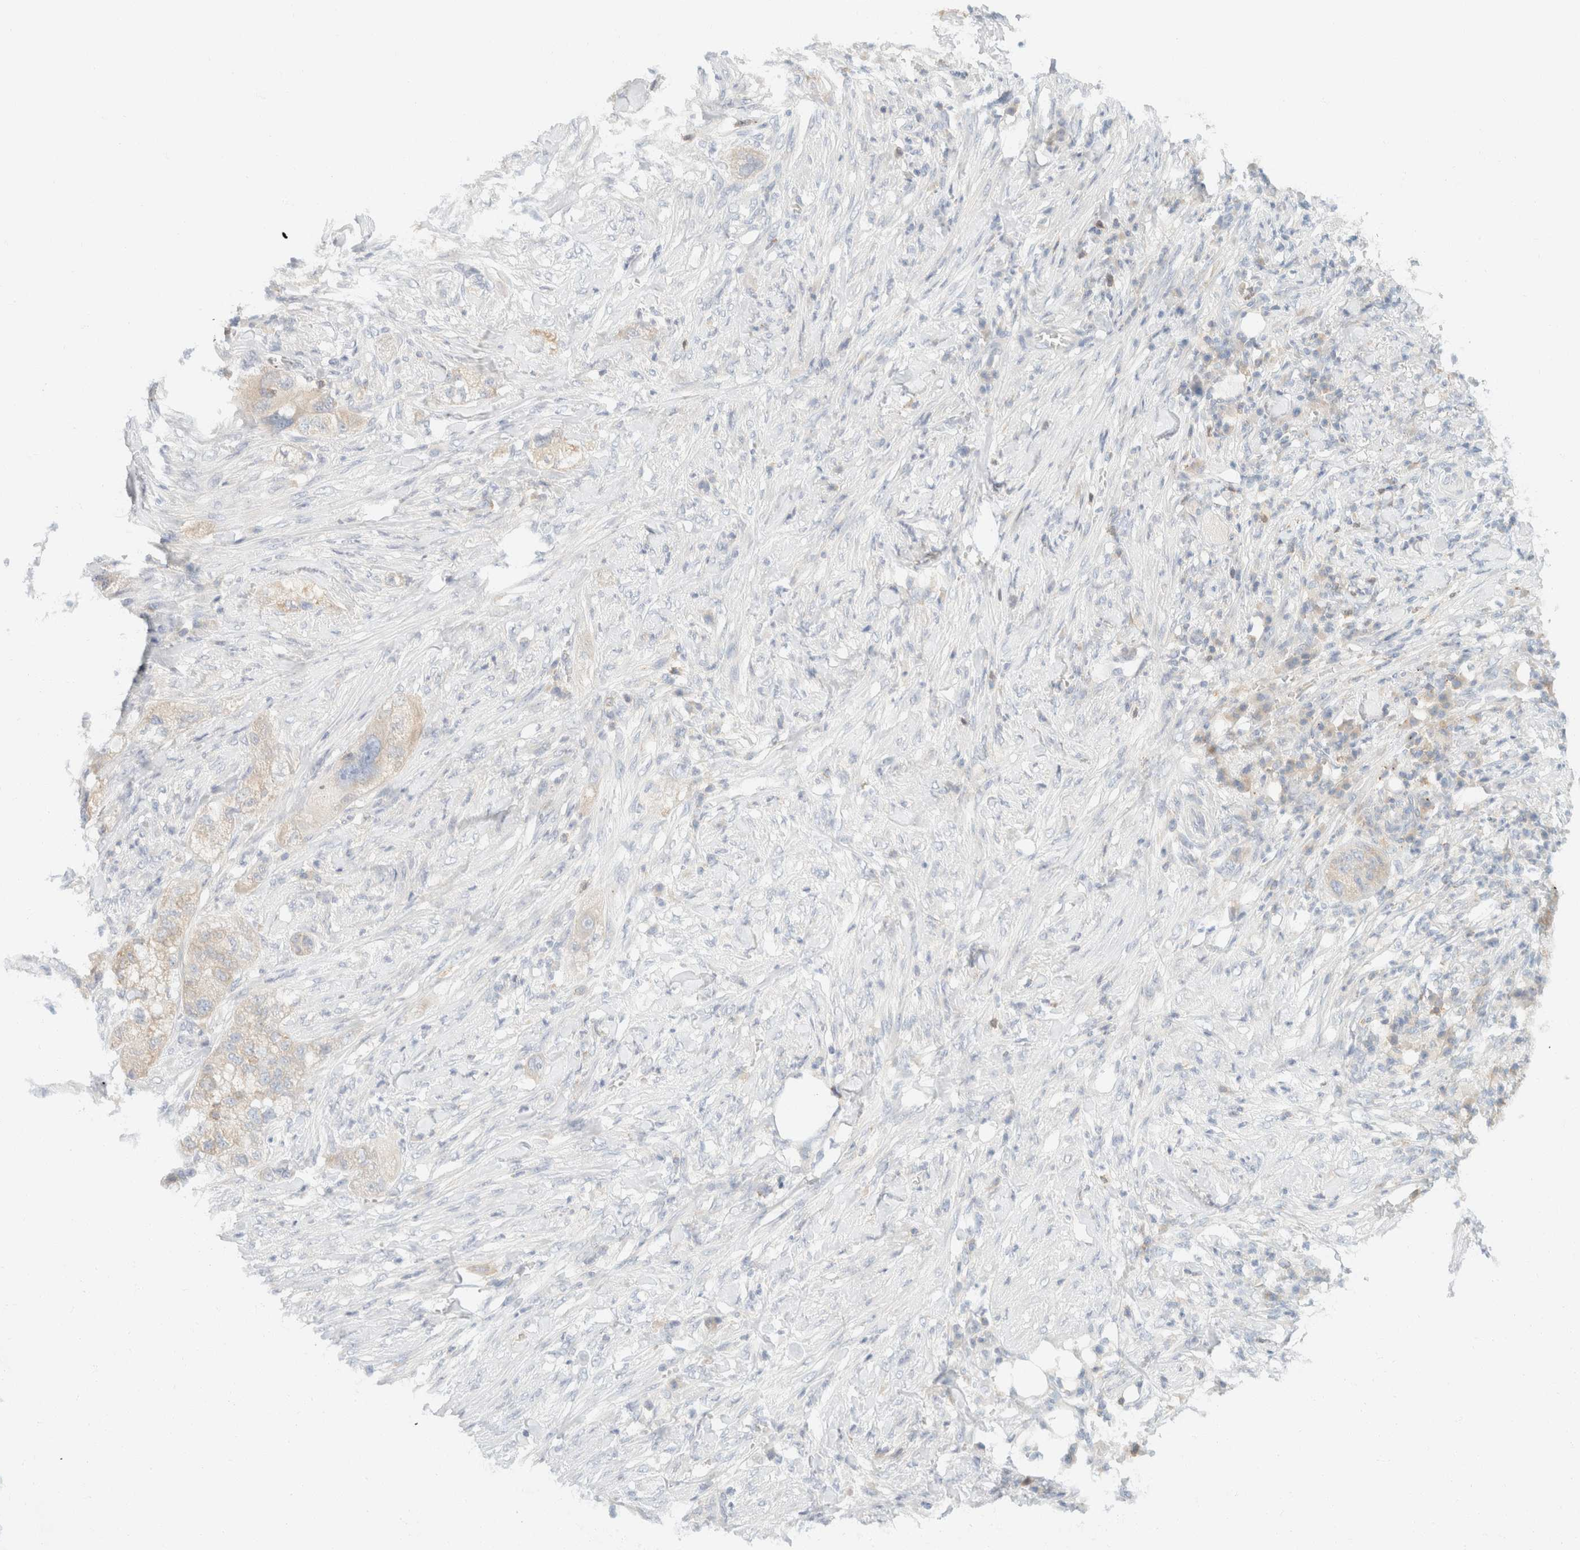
{"staining": {"intensity": "negative", "quantity": "none", "location": "none"}, "tissue": "pancreatic cancer", "cell_type": "Tumor cells", "image_type": "cancer", "snomed": [{"axis": "morphology", "description": "Adenocarcinoma, NOS"}, {"axis": "topography", "description": "Pancreas"}], "caption": "A high-resolution histopathology image shows immunohistochemistry staining of pancreatic adenocarcinoma, which reveals no significant expression in tumor cells.", "gene": "SH3GLB2", "patient": {"sex": "female", "age": 78}}